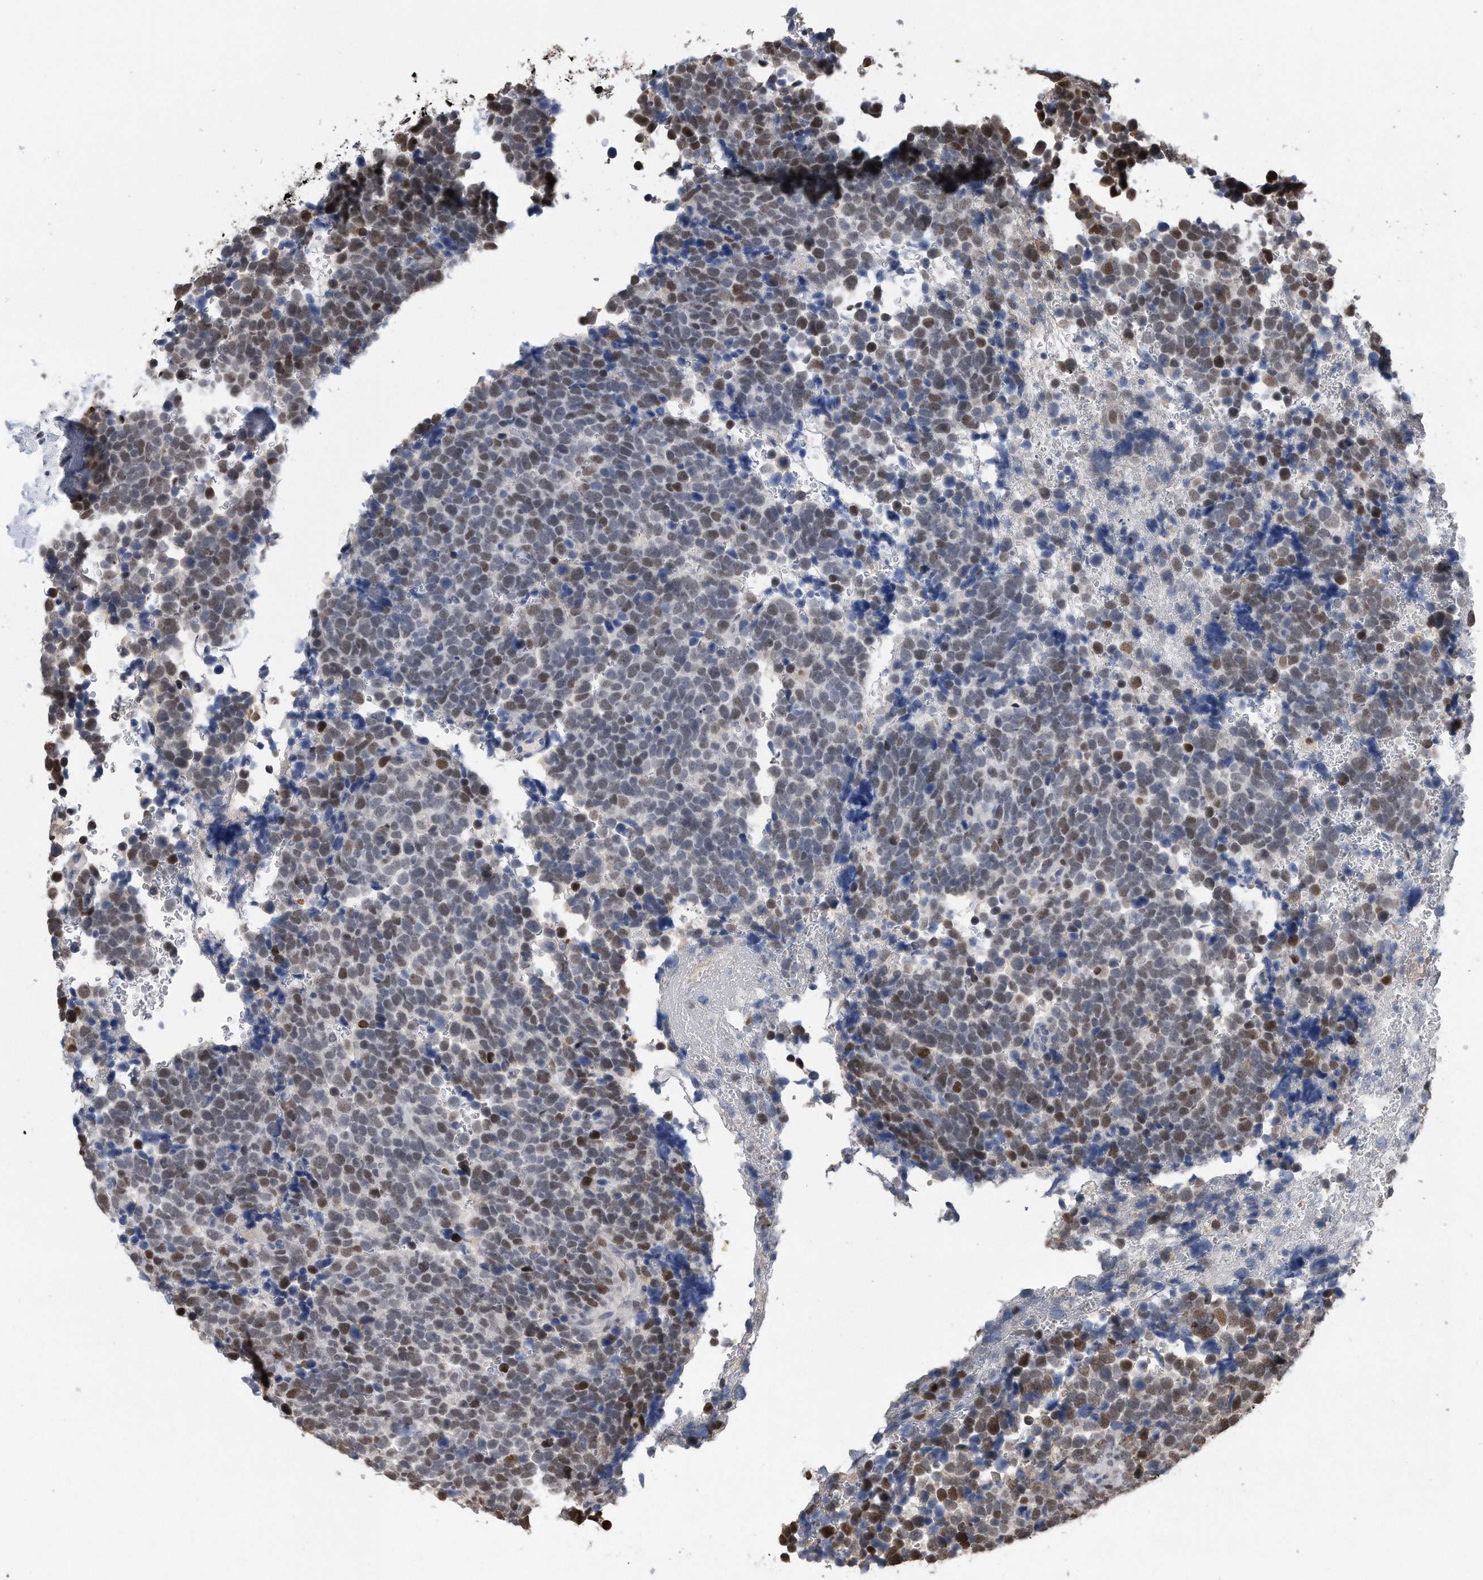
{"staining": {"intensity": "moderate", "quantity": "<25%", "location": "nuclear"}, "tissue": "urothelial cancer", "cell_type": "Tumor cells", "image_type": "cancer", "snomed": [{"axis": "morphology", "description": "Urothelial carcinoma, High grade"}, {"axis": "topography", "description": "Urinary bladder"}], "caption": "IHC image of human urothelial carcinoma (high-grade) stained for a protein (brown), which displays low levels of moderate nuclear positivity in about <25% of tumor cells.", "gene": "PCNA", "patient": {"sex": "female", "age": 82}}